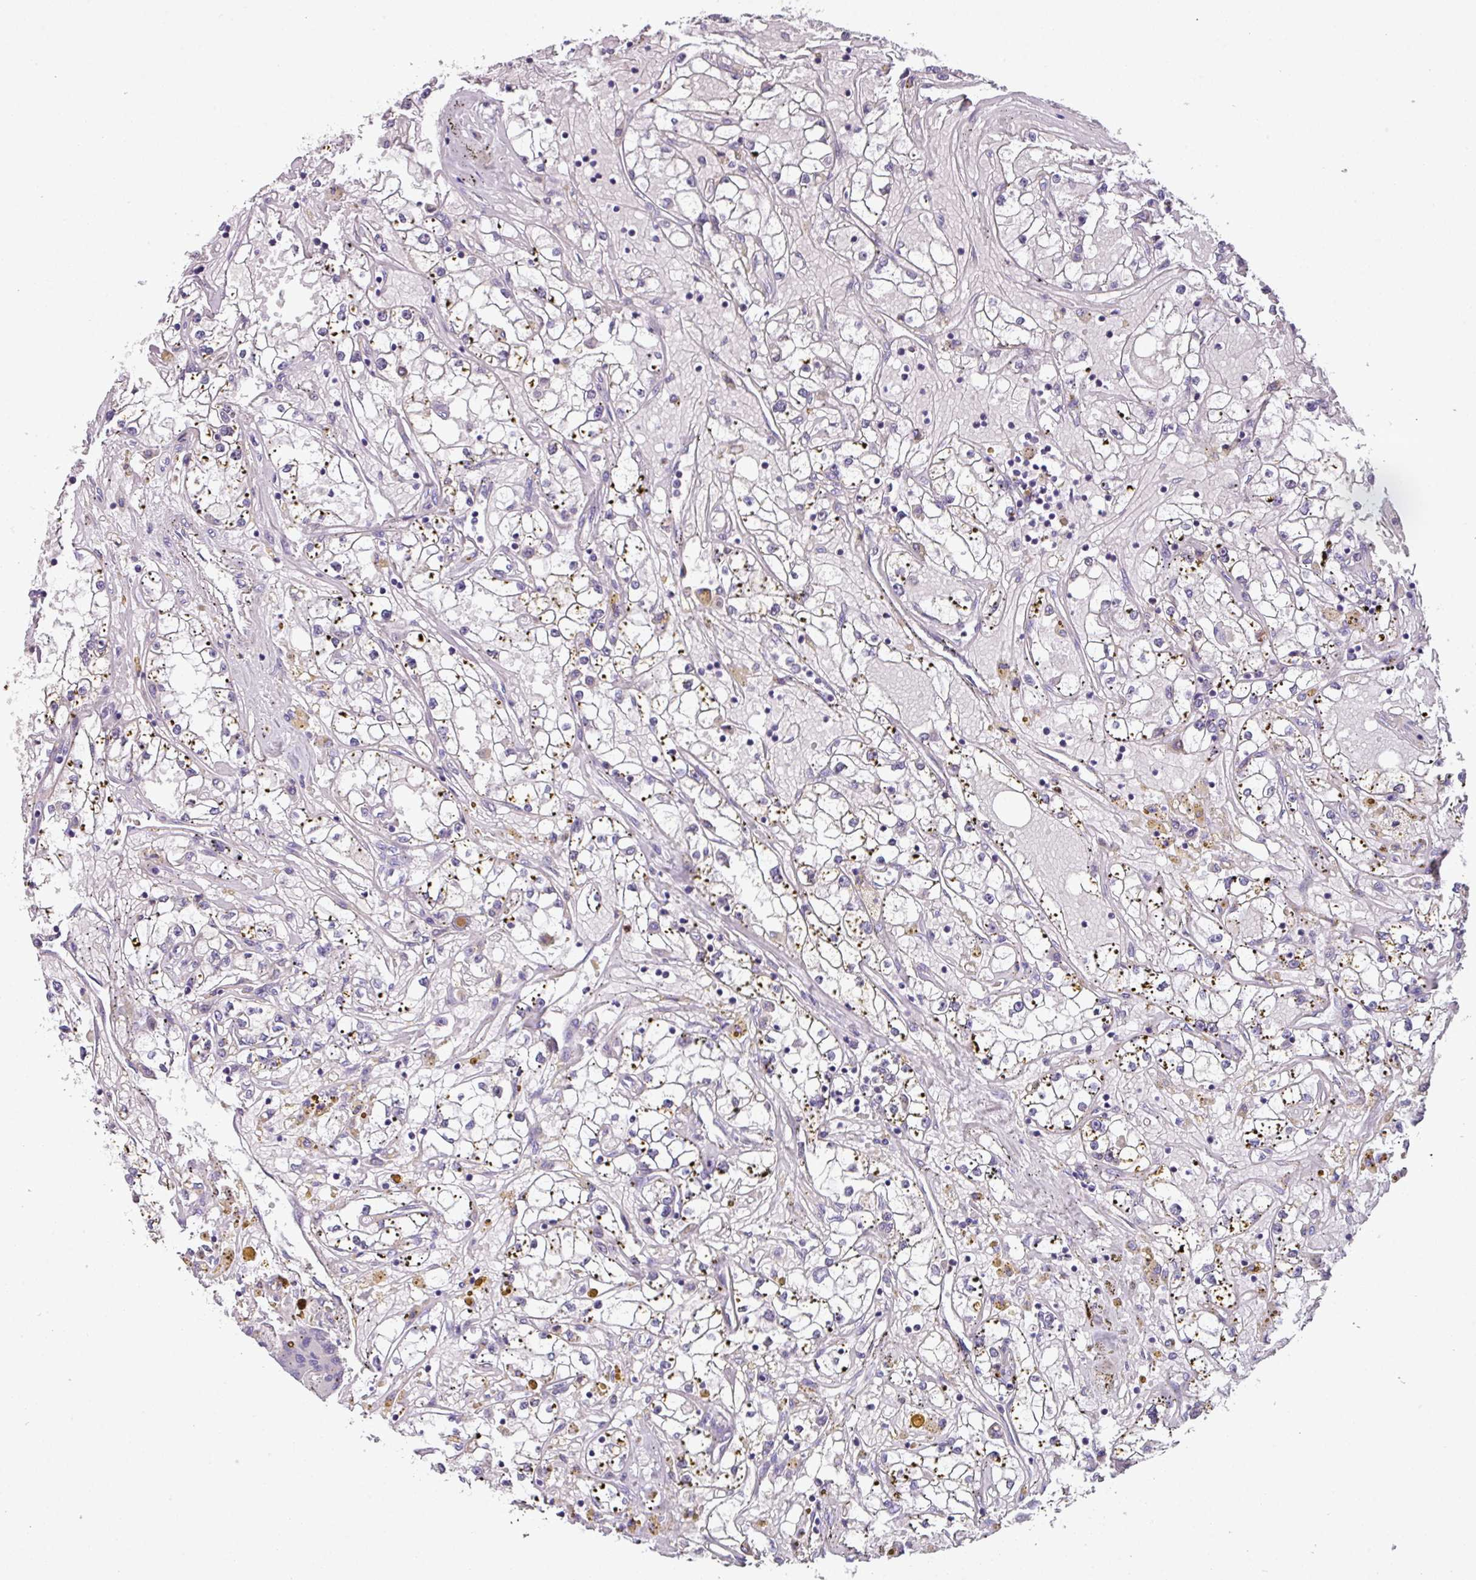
{"staining": {"intensity": "negative", "quantity": "none", "location": "none"}, "tissue": "renal cancer", "cell_type": "Tumor cells", "image_type": "cancer", "snomed": [{"axis": "morphology", "description": "Adenocarcinoma, NOS"}, {"axis": "topography", "description": "Kidney"}], "caption": "Protein analysis of renal cancer (adenocarcinoma) displays no significant positivity in tumor cells.", "gene": "ZFP3", "patient": {"sex": "male", "age": 56}}